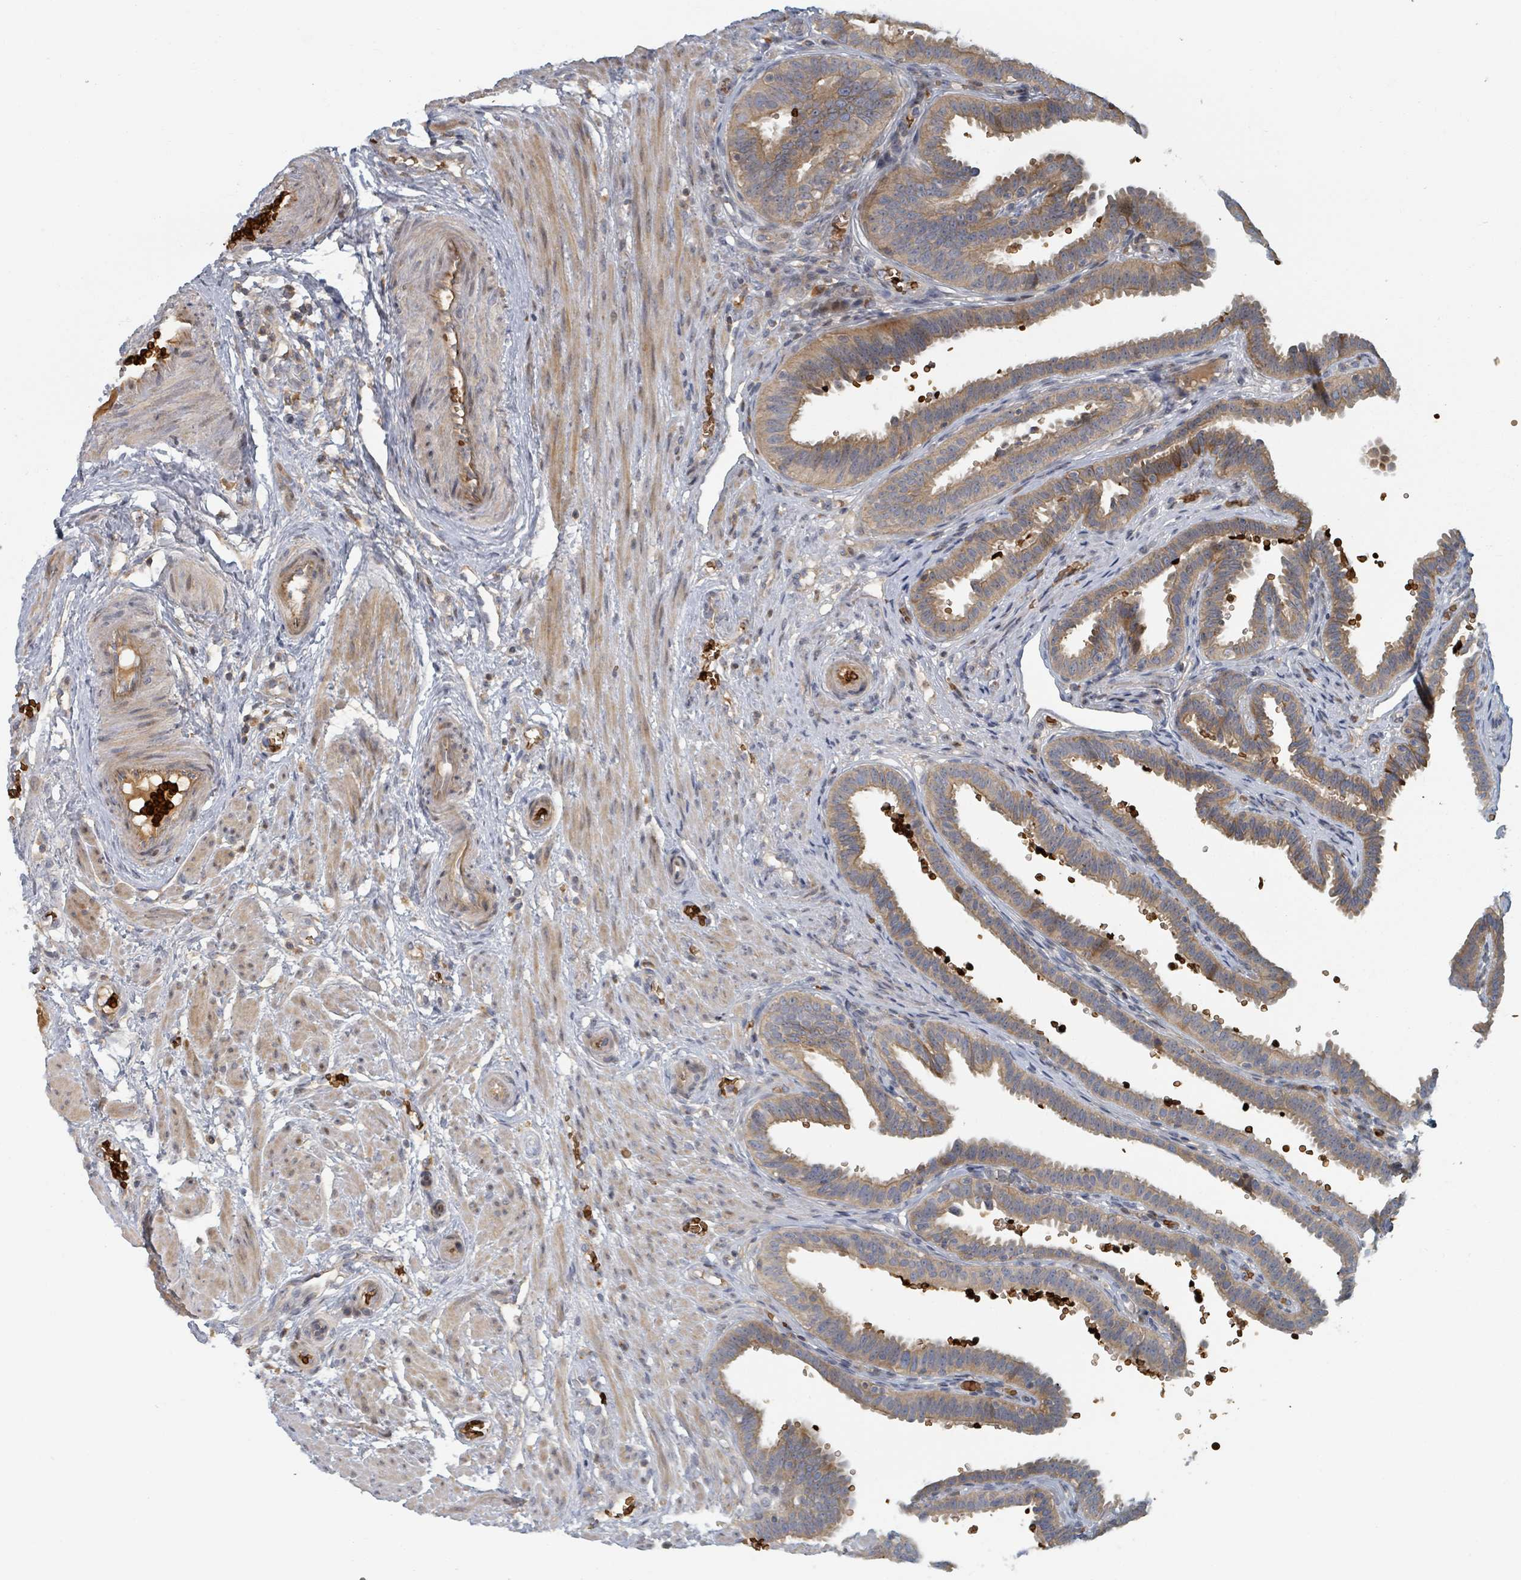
{"staining": {"intensity": "moderate", "quantity": ">75%", "location": "cytoplasmic/membranous"}, "tissue": "fallopian tube", "cell_type": "Glandular cells", "image_type": "normal", "snomed": [{"axis": "morphology", "description": "Normal tissue, NOS"}, {"axis": "topography", "description": "Fallopian tube"}], "caption": "Immunohistochemical staining of unremarkable human fallopian tube reveals moderate cytoplasmic/membranous protein expression in approximately >75% of glandular cells. (DAB (3,3'-diaminobenzidine) IHC, brown staining for protein, blue staining for nuclei).", "gene": "TRPC4AP", "patient": {"sex": "female", "age": 37}}